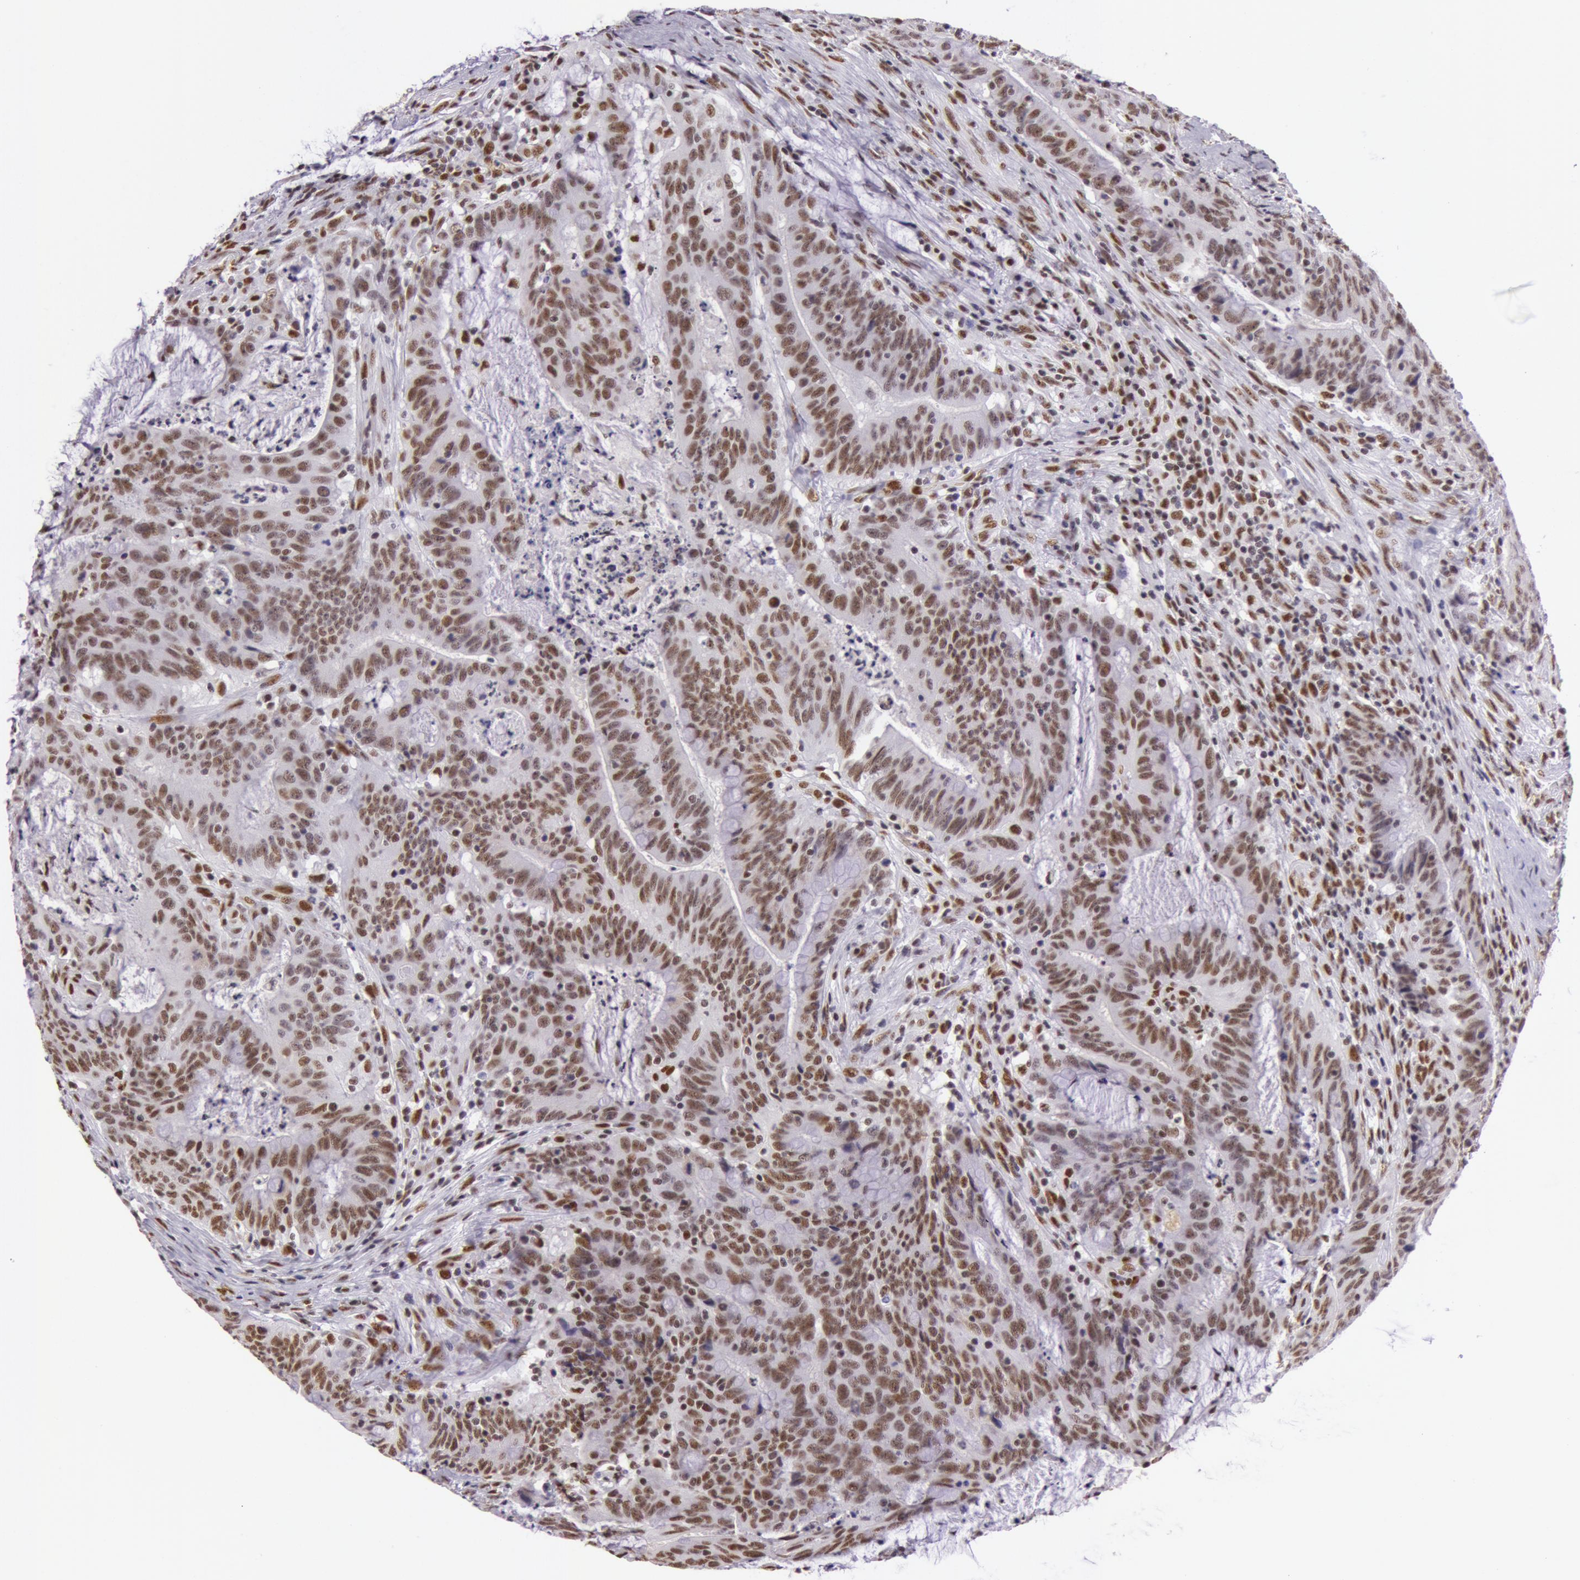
{"staining": {"intensity": "strong", "quantity": ">75%", "location": "nuclear"}, "tissue": "colorectal cancer", "cell_type": "Tumor cells", "image_type": "cancer", "snomed": [{"axis": "morphology", "description": "Adenocarcinoma, NOS"}, {"axis": "topography", "description": "Colon"}], "caption": "High-power microscopy captured an IHC photomicrograph of colorectal cancer (adenocarcinoma), revealing strong nuclear staining in approximately >75% of tumor cells.", "gene": "NBN", "patient": {"sex": "male", "age": 54}}